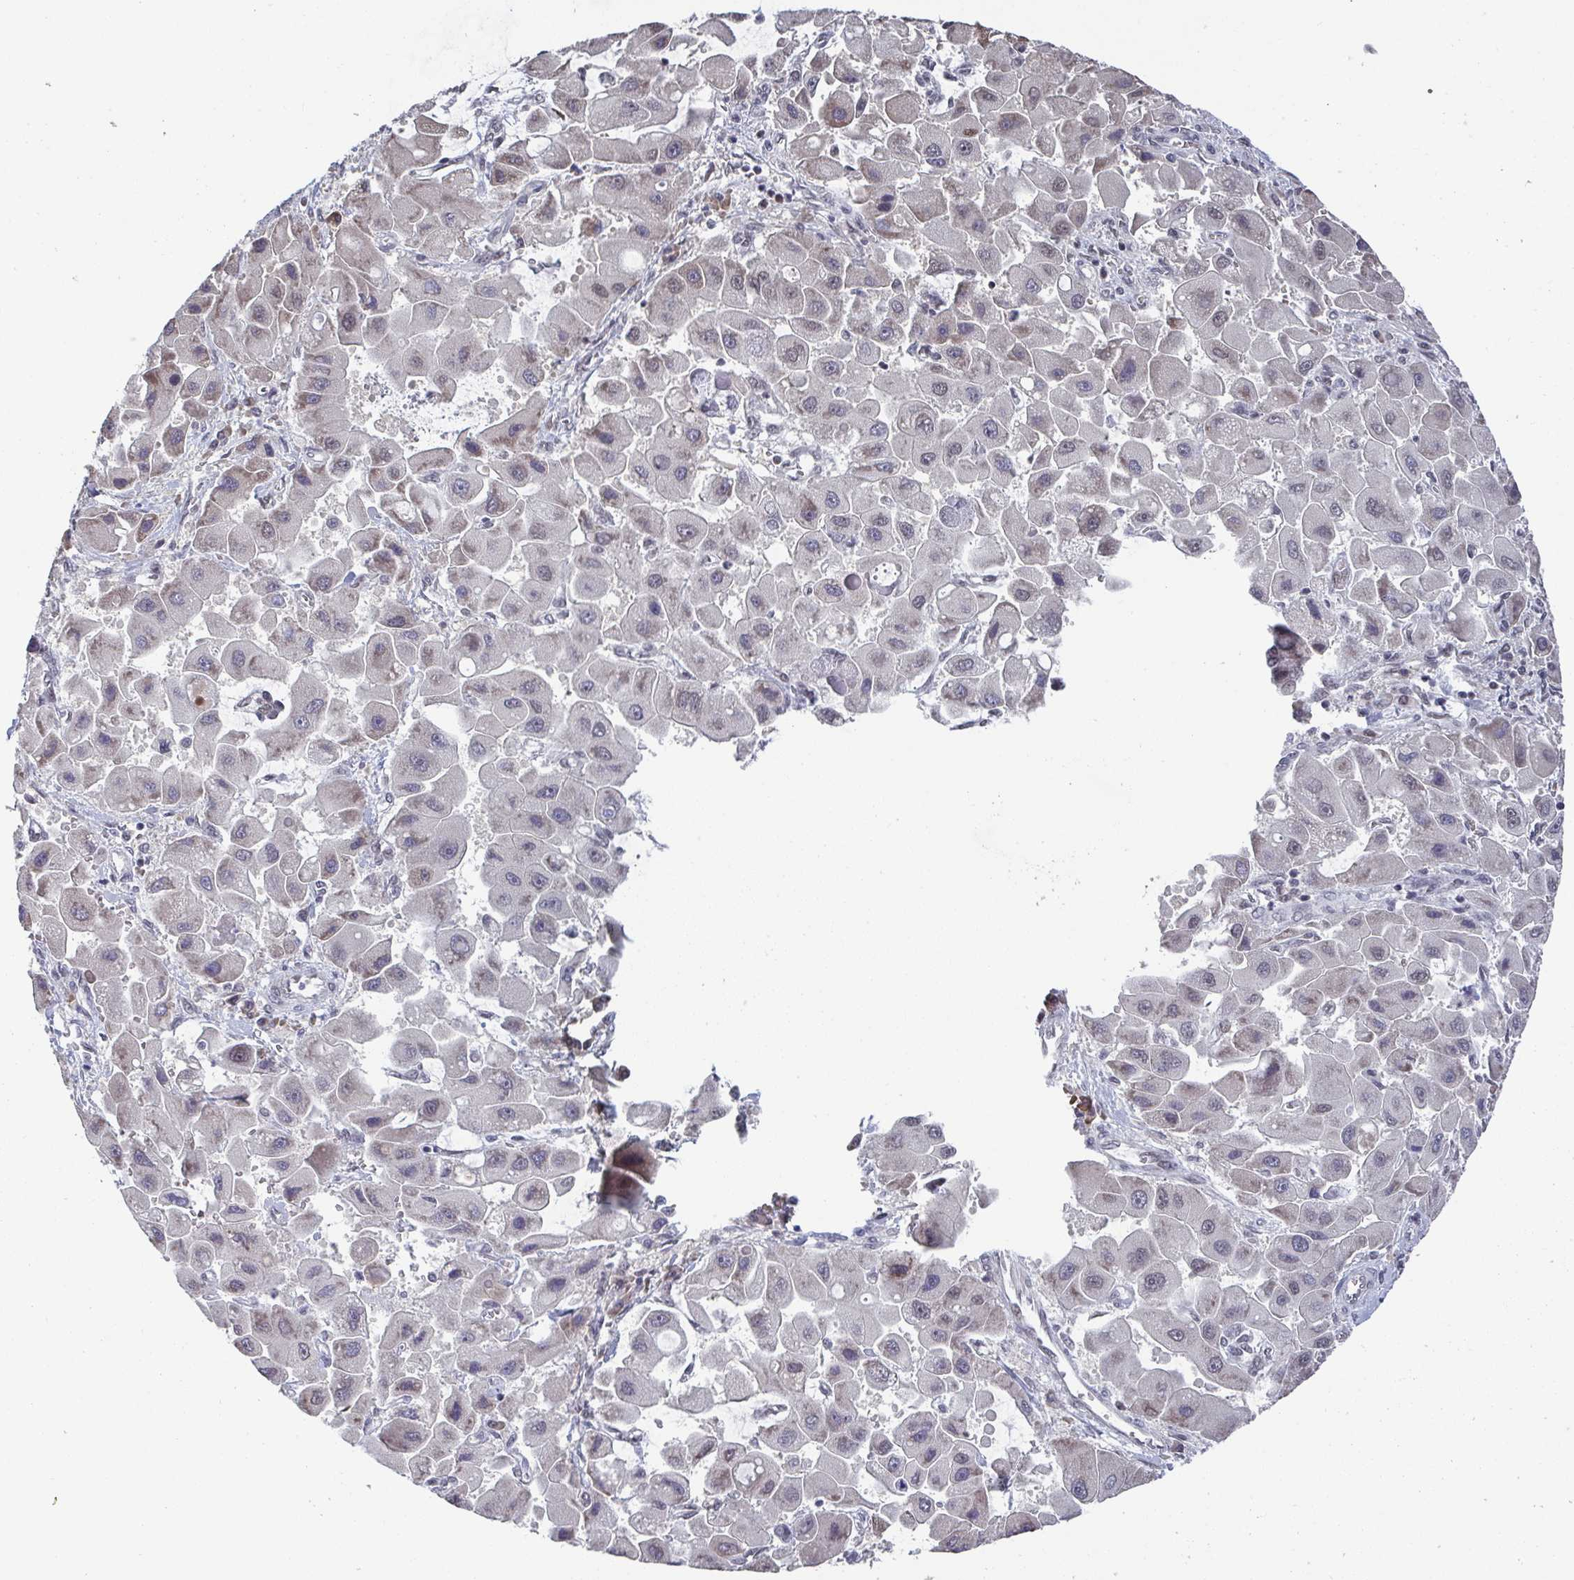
{"staining": {"intensity": "negative", "quantity": "none", "location": "none"}, "tissue": "liver cancer", "cell_type": "Tumor cells", "image_type": "cancer", "snomed": [{"axis": "morphology", "description": "Carcinoma, Hepatocellular, NOS"}, {"axis": "topography", "description": "Liver"}], "caption": "Tumor cells show no significant protein positivity in liver hepatocellular carcinoma. (DAB (3,3'-diaminobenzidine) immunohistochemistry (IHC), high magnification).", "gene": "JMJD1C", "patient": {"sex": "male", "age": 24}}